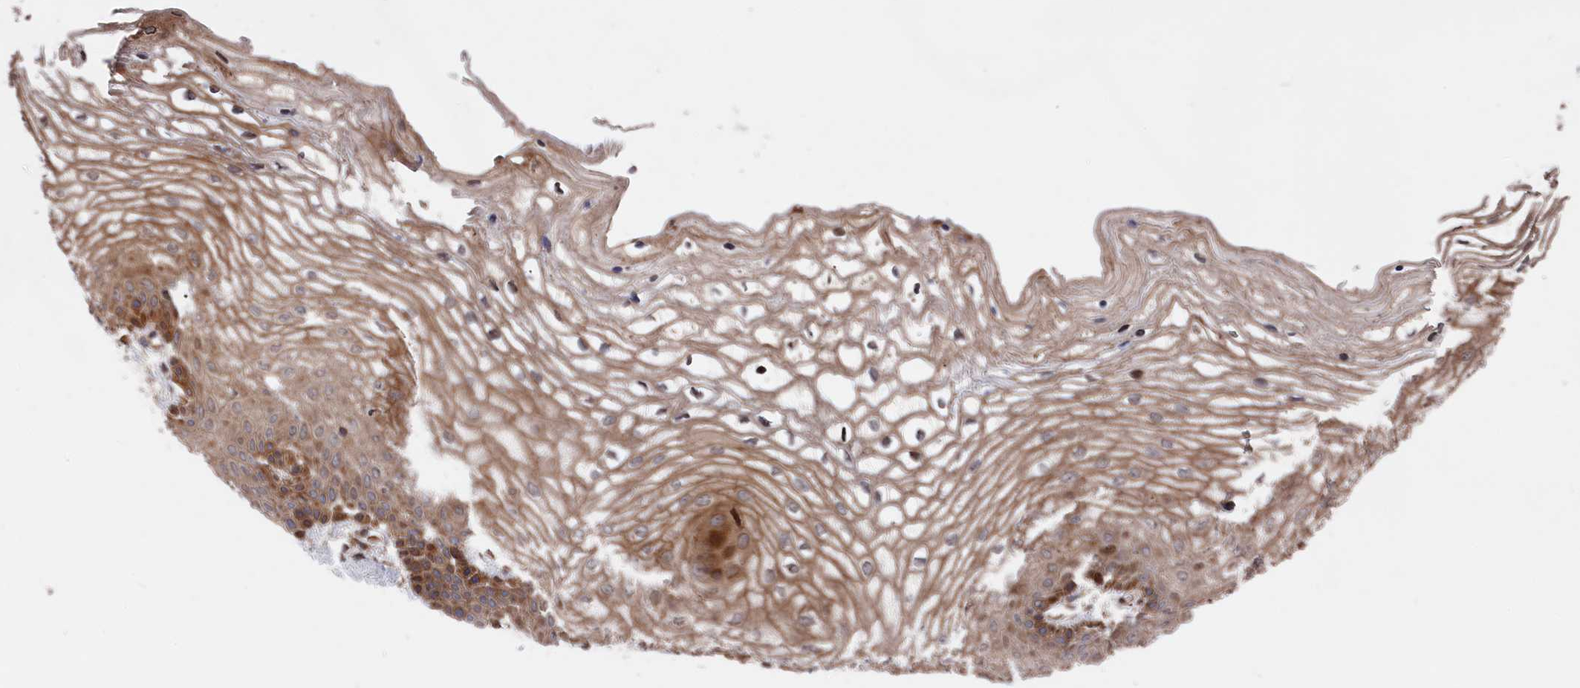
{"staining": {"intensity": "moderate", "quantity": ">75%", "location": "cytoplasmic/membranous,nuclear"}, "tissue": "vagina", "cell_type": "Squamous epithelial cells", "image_type": "normal", "snomed": [{"axis": "morphology", "description": "Normal tissue, NOS"}, {"axis": "topography", "description": "Vagina"}], "caption": "Brown immunohistochemical staining in unremarkable human vagina exhibits moderate cytoplasmic/membranous,nuclear expression in about >75% of squamous epithelial cells.", "gene": "PLA2G15", "patient": {"sex": "female", "age": 68}}